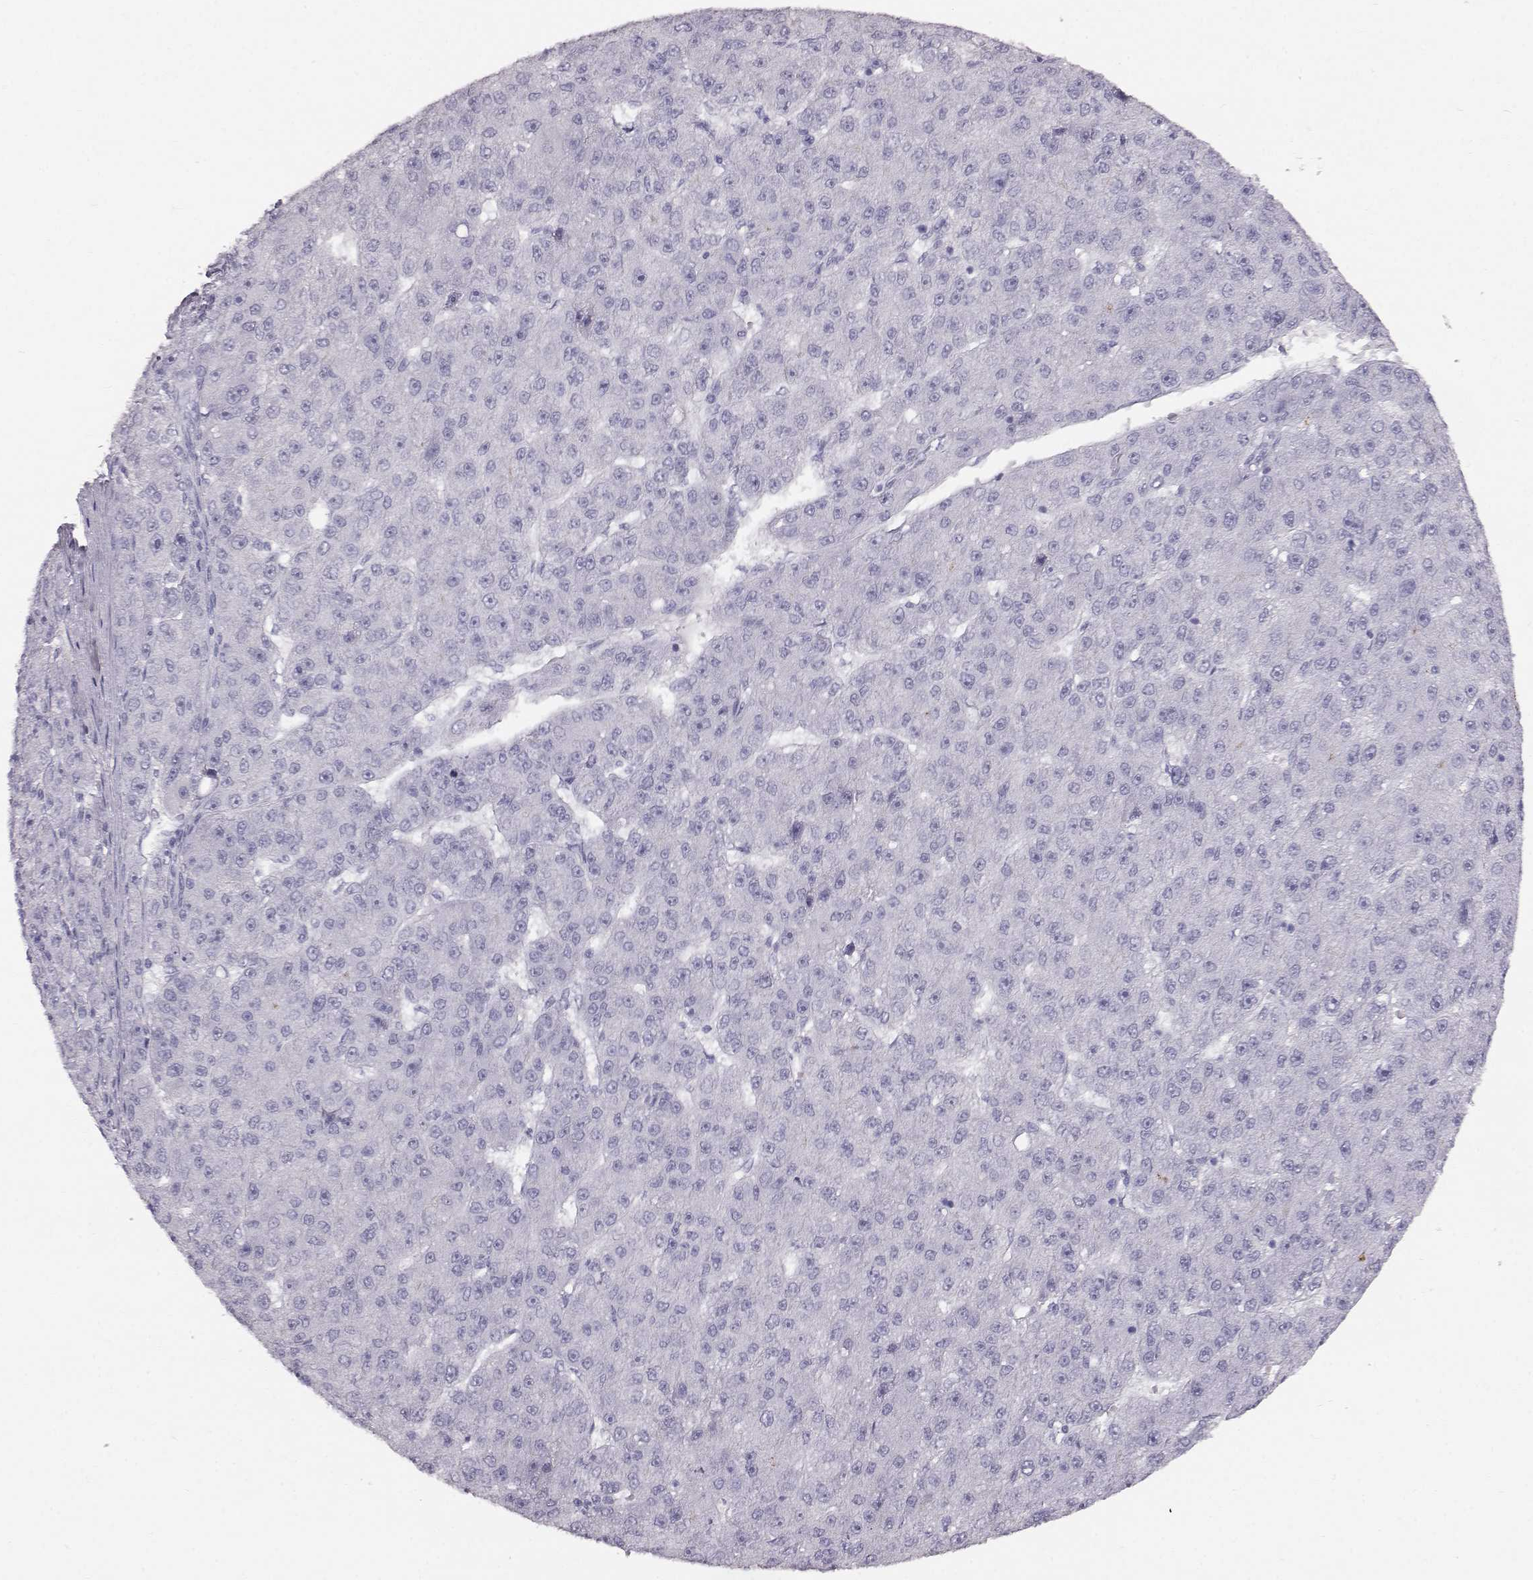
{"staining": {"intensity": "negative", "quantity": "none", "location": "none"}, "tissue": "liver cancer", "cell_type": "Tumor cells", "image_type": "cancer", "snomed": [{"axis": "morphology", "description": "Carcinoma, Hepatocellular, NOS"}, {"axis": "topography", "description": "Liver"}], "caption": "Histopathology image shows no protein positivity in tumor cells of liver hepatocellular carcinoma tissue.", "gene": "KRTAP16-1", "patient": {"sex": "male", "age": 67}}